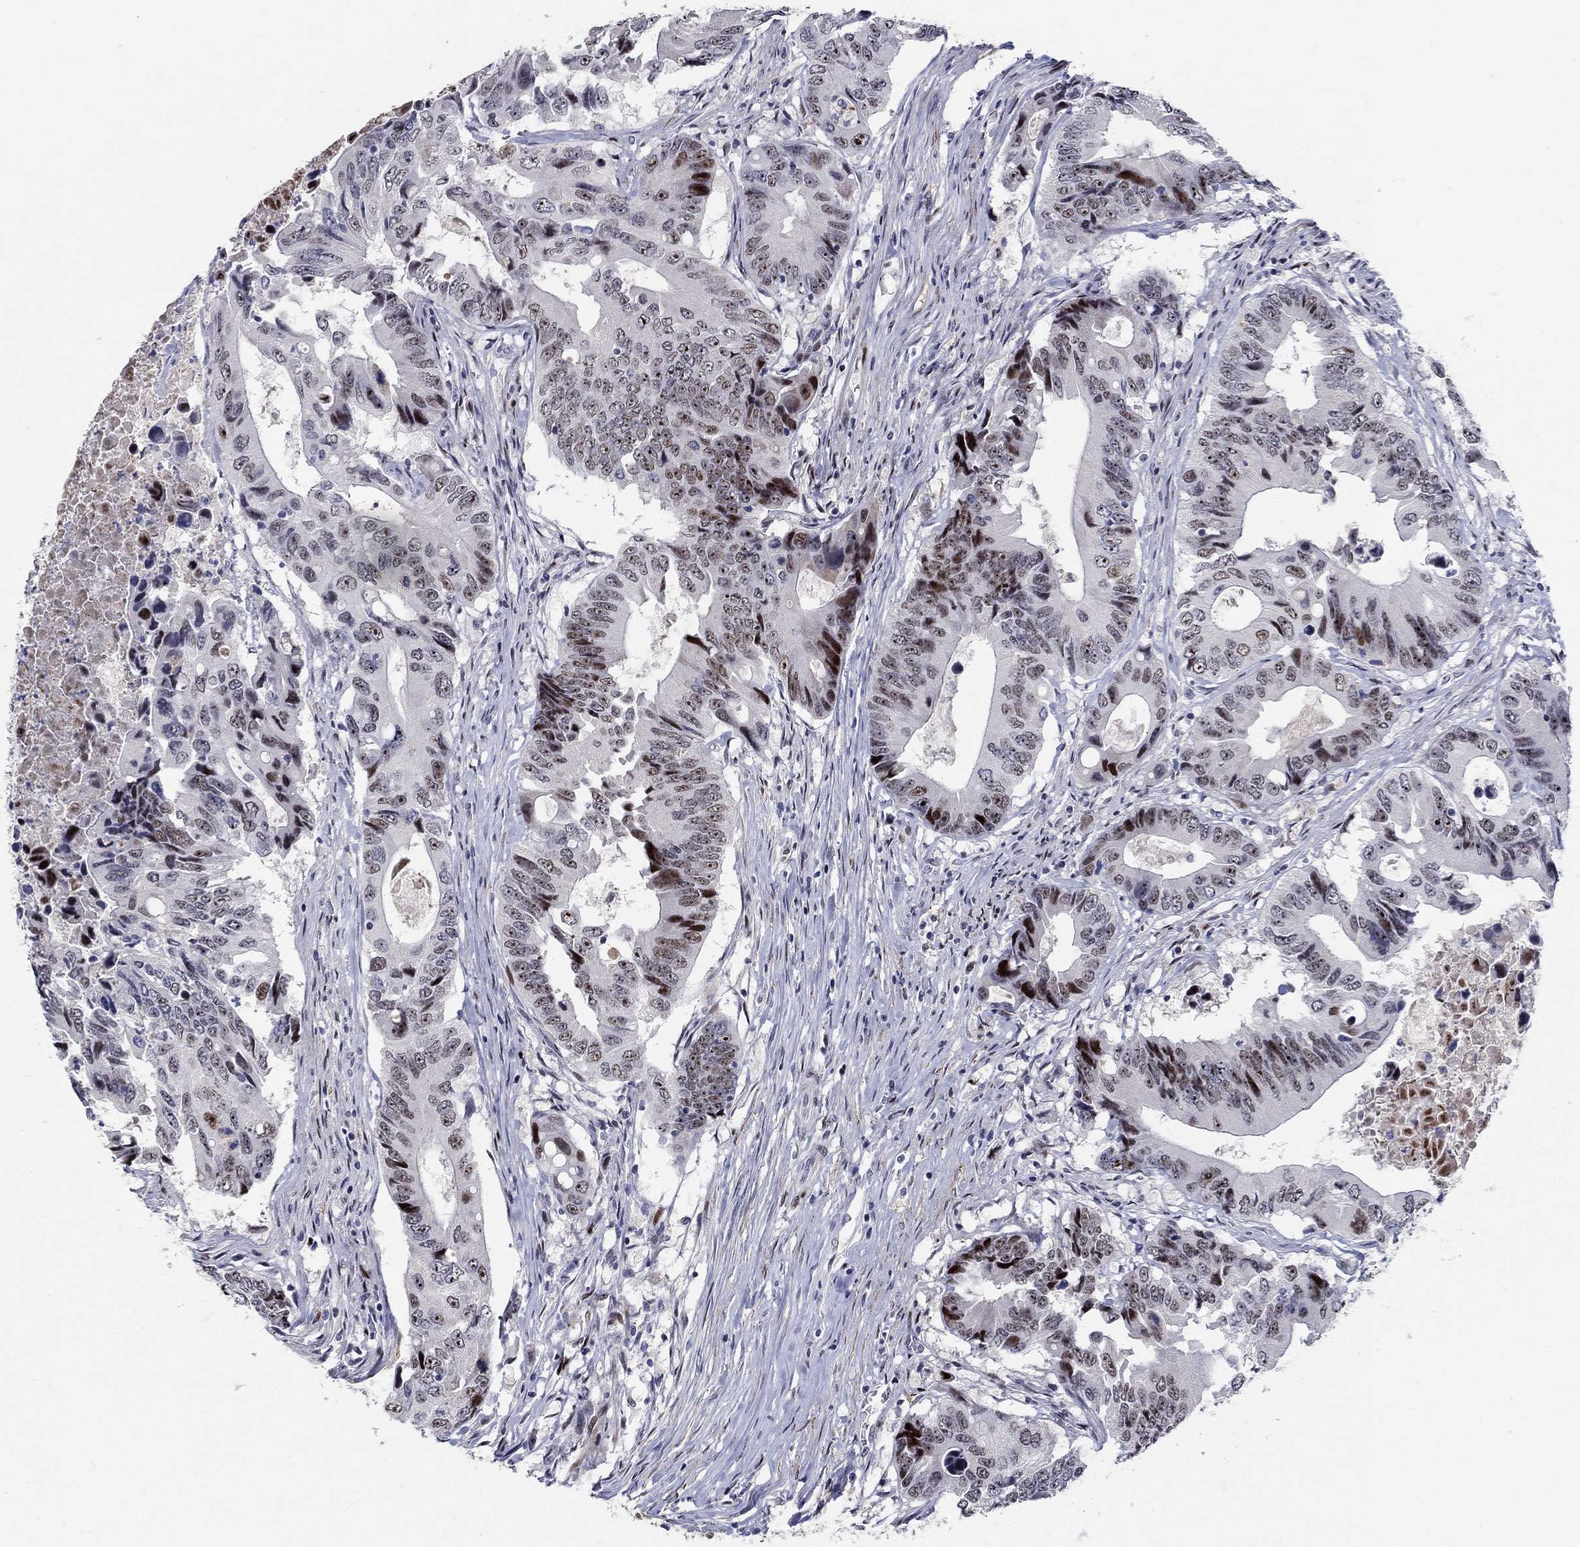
{"staining": {"intensity": "strong", "quantity": "<25%", "location": "nuclear"}, "tissue": "colorectal cancer", "cell_type": "Tumor cells", "image_type": "cancer", "snomed": [{"axis": "morphology", "description": "Adenocarcinoma, NOS"}, {"axis": "topography", "description": "Colon"}], "caption": "Immunohistochemical staining of colorectal adenocarcinoma displays medium levels of strong nuclear protein staining in approximately <25% of tumor cells.", "gene": "RAPGEF5", "patient": {"sex": "female", "age": 90}}